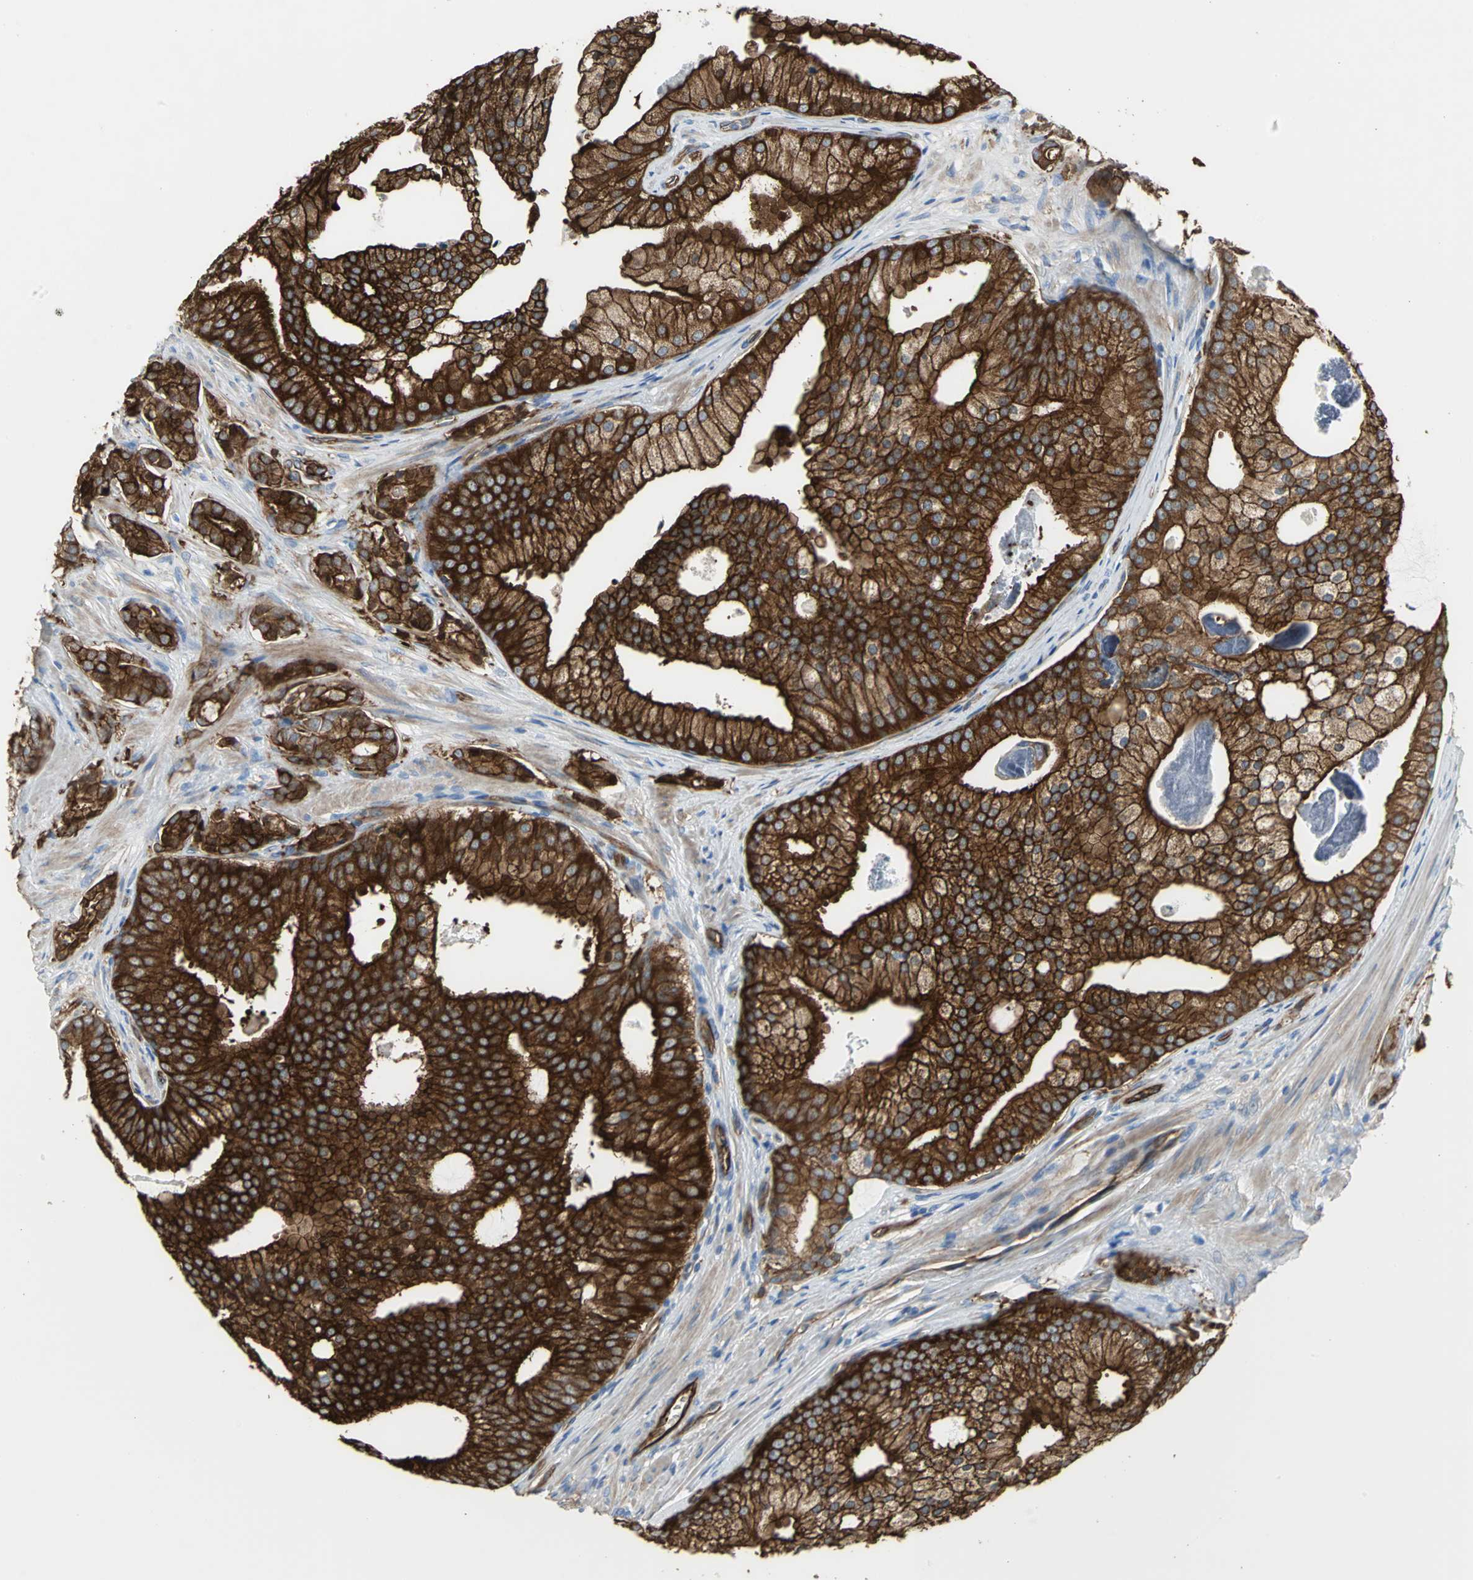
{"staining": {"intensity": "strong", "quantity": ">75%", "location": "cytoplasmic/membranous"}, "tissue": "prostate cancer", "cell_type": "Tumor cells", "image_type": "cancer", "snomed": [{"axis": "morphology", "description": "Adenocarcinoma, Low grade"}, {"axis": "topography", "description": "Prostate"}], "caption": "A brown stain shows strong cytoplasmic/membranous staining of a protein in adenocarcinoma (low-grade) (prostate) tumor cells.", "gene": "FLNB", "patient": {"sex": "male", "age": 58}}